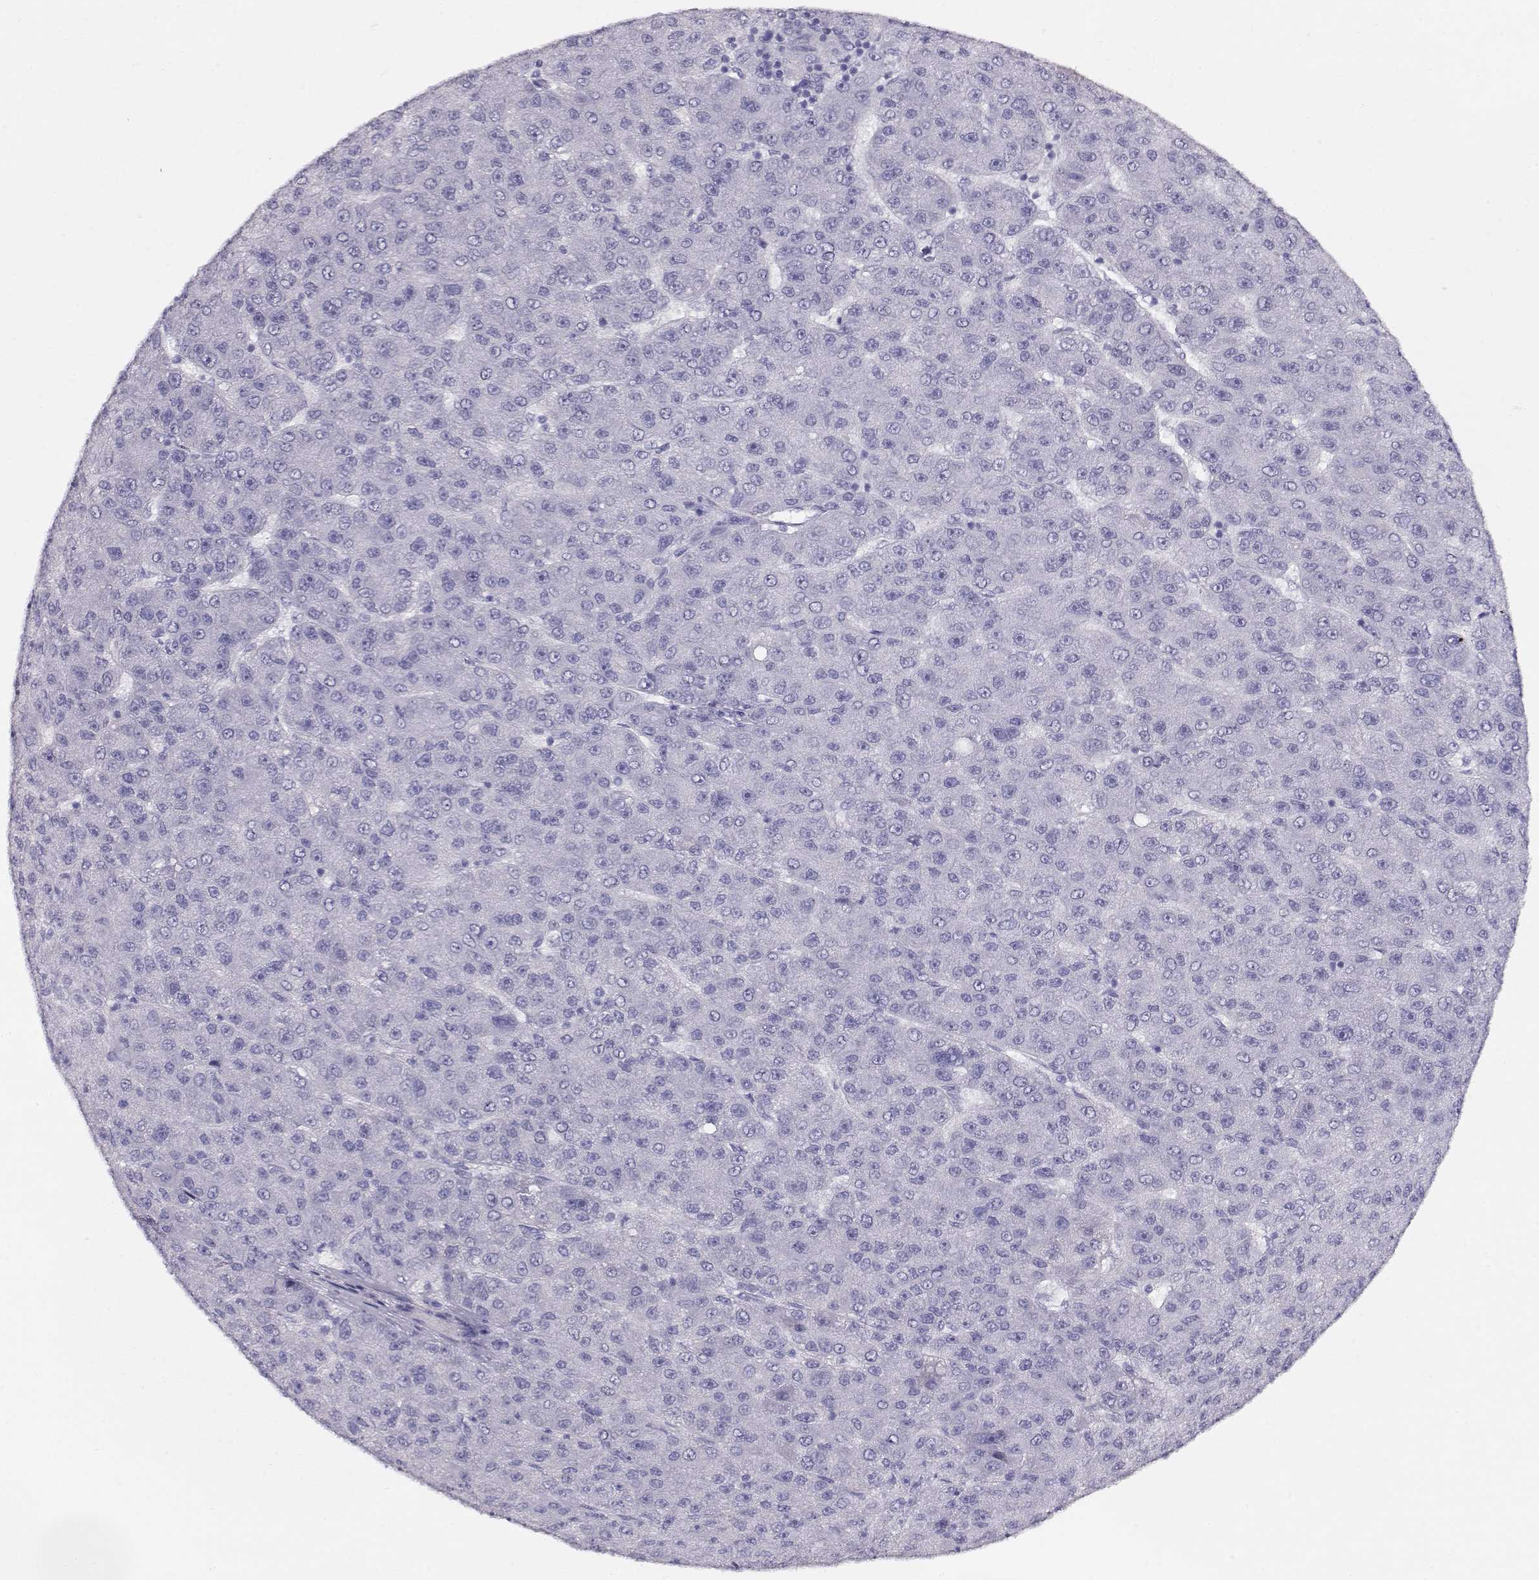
{"staining": {"intensity": "negative", "quantity": "none", "location": "none"}, "tissue": "liver cancer", "cell_type": "Tumor cells", "image_type": "cancer", "snomed": [{"axis": "morphology", "description": "Carcinoma, Hepatocellular, NOS"}, {"axis": "topography", "description": "Liver"}], "caption": "Immunohistochemistry (IHC) of liver cancer (hepatocellular carcinoma) shows no expression in tumor cells.", "gene": "ACTN2", "patient": {"sex": "male", "age": 67}}